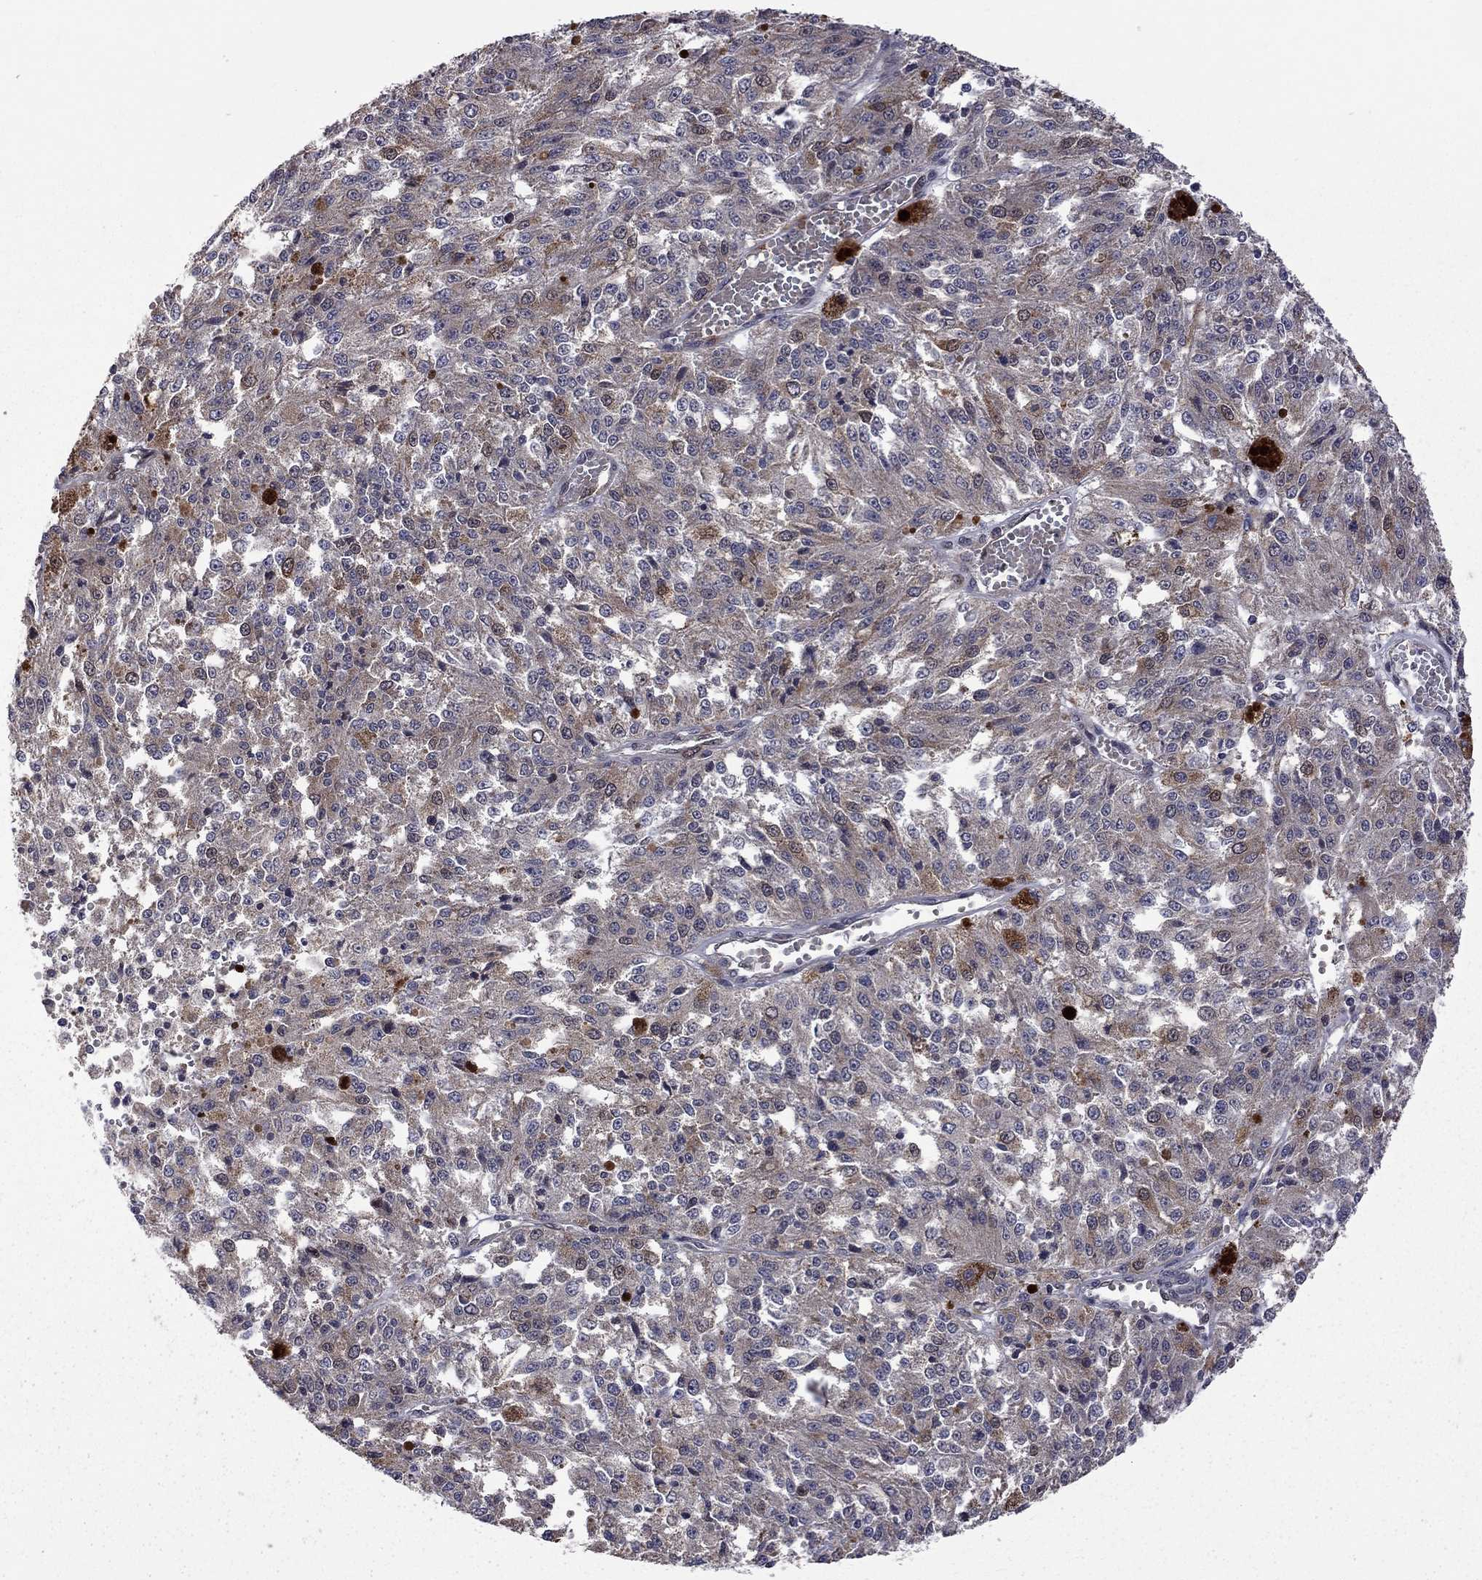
{"staining": {"intensity": "moderate", "quantity": "<25%", "location": "cytoplasmic/membranous"}, "tissue": "melanoma", "cell_type": "Tumor cells", "image_type": "cancer", "snomed": [{"axis": "morphology", "description": "Malignant melanoma, Metastatic site"}, {"axis": "topography", "description": "Lymph node"}], "caption": "There is low levels of moderate cytoplasmic/membranous staining in tumor cells of malignant melanoma (metastatic site), as demonstrated by immunohistochemical staining (brown color).", "gene": "GPAA1", "patient": {"sex": "female", "age": 64}}